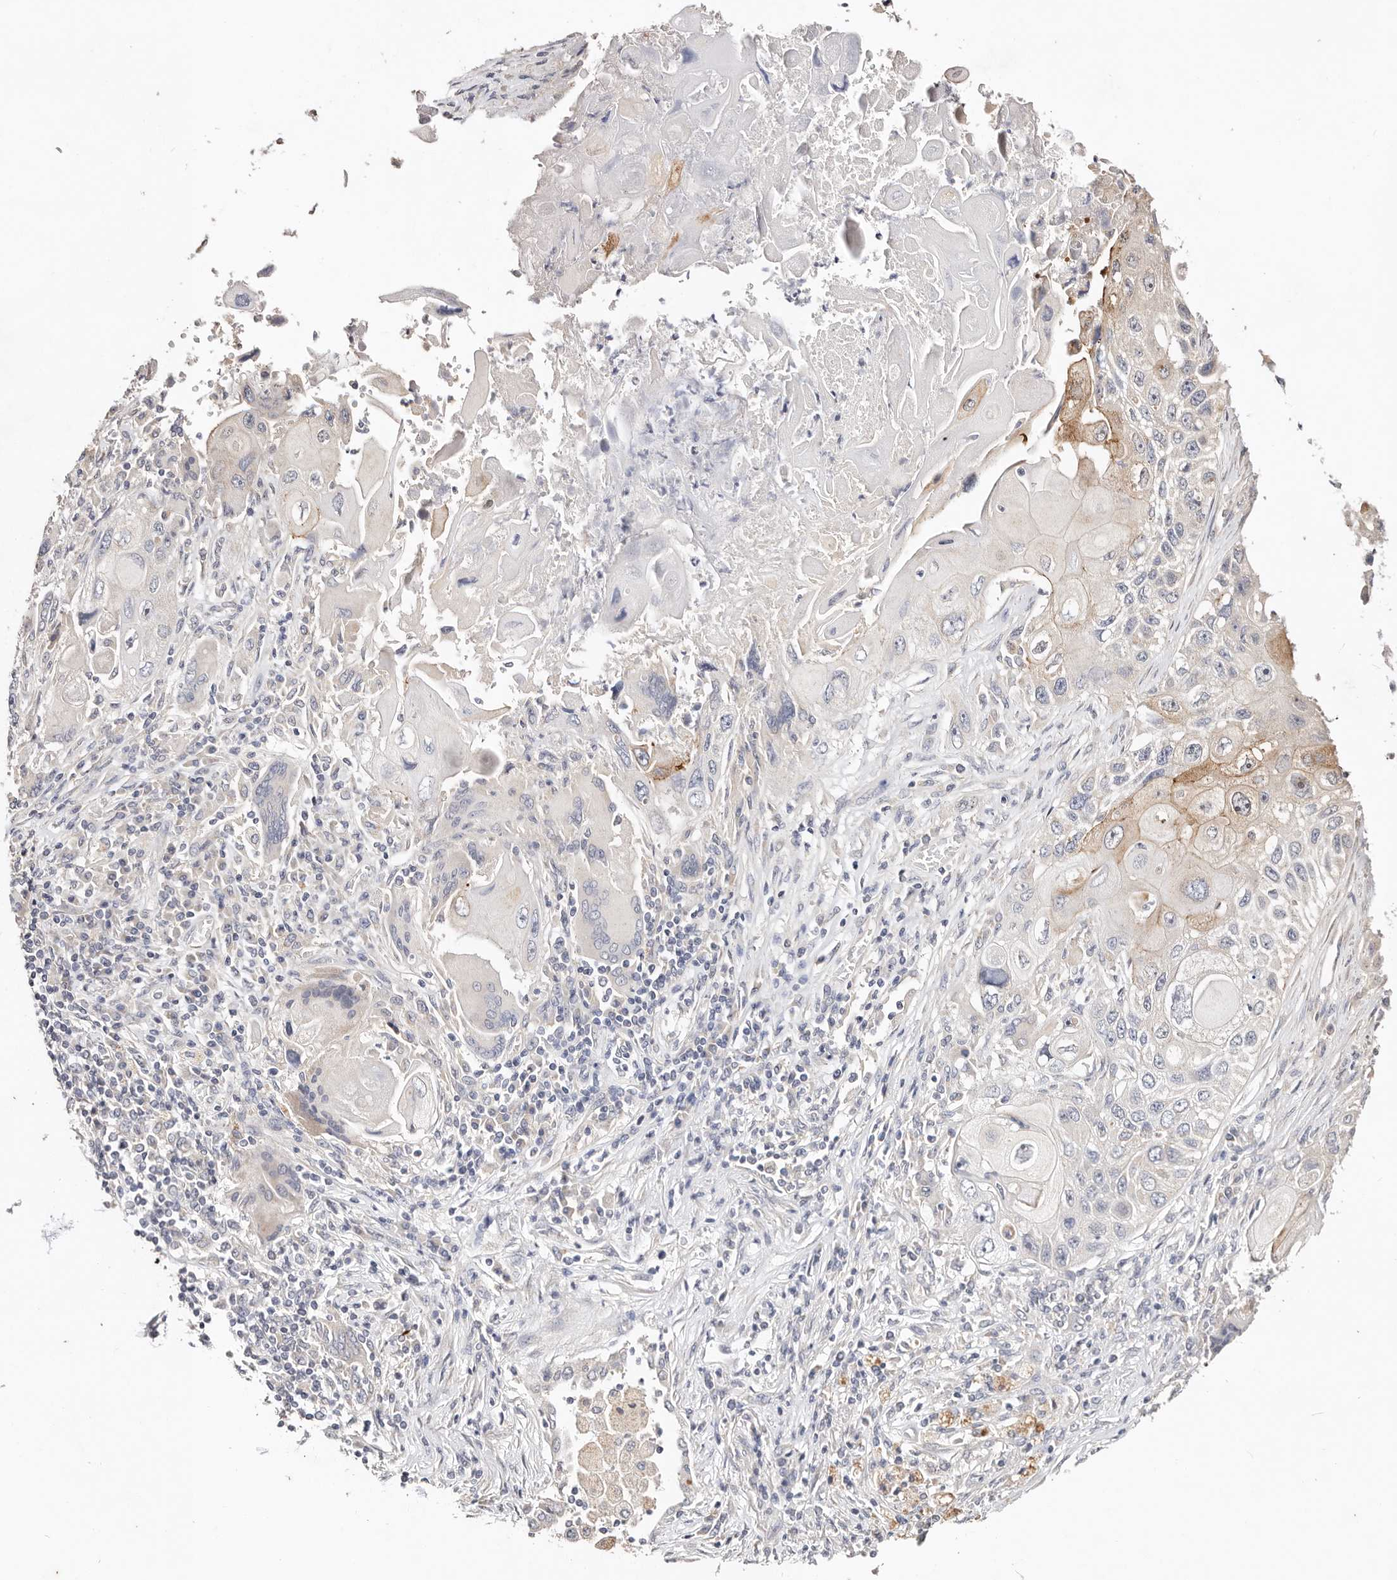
{"staining": {"intensity": "negative", "quantity": "none", "location": "none"}, "tissue": "lung cancer", "cell_type": "Tumor cells", "image_type": "cancer", "snomed": [{"axis": "morphology", "description": "Squamous cell carcinoma, NOS"}, {"axis": "topography", "description": "Lung"}], "caption": "DAB immunohistochemical staining of human squamous cell carcinoma (lung) exhibits no significant expression in tumor cells. (Immunohistochemistry (ihc), brightfield microscopy, high magnification).", "gene": "VIPAS39", "patient": {"sex": "male", "age": 61}}